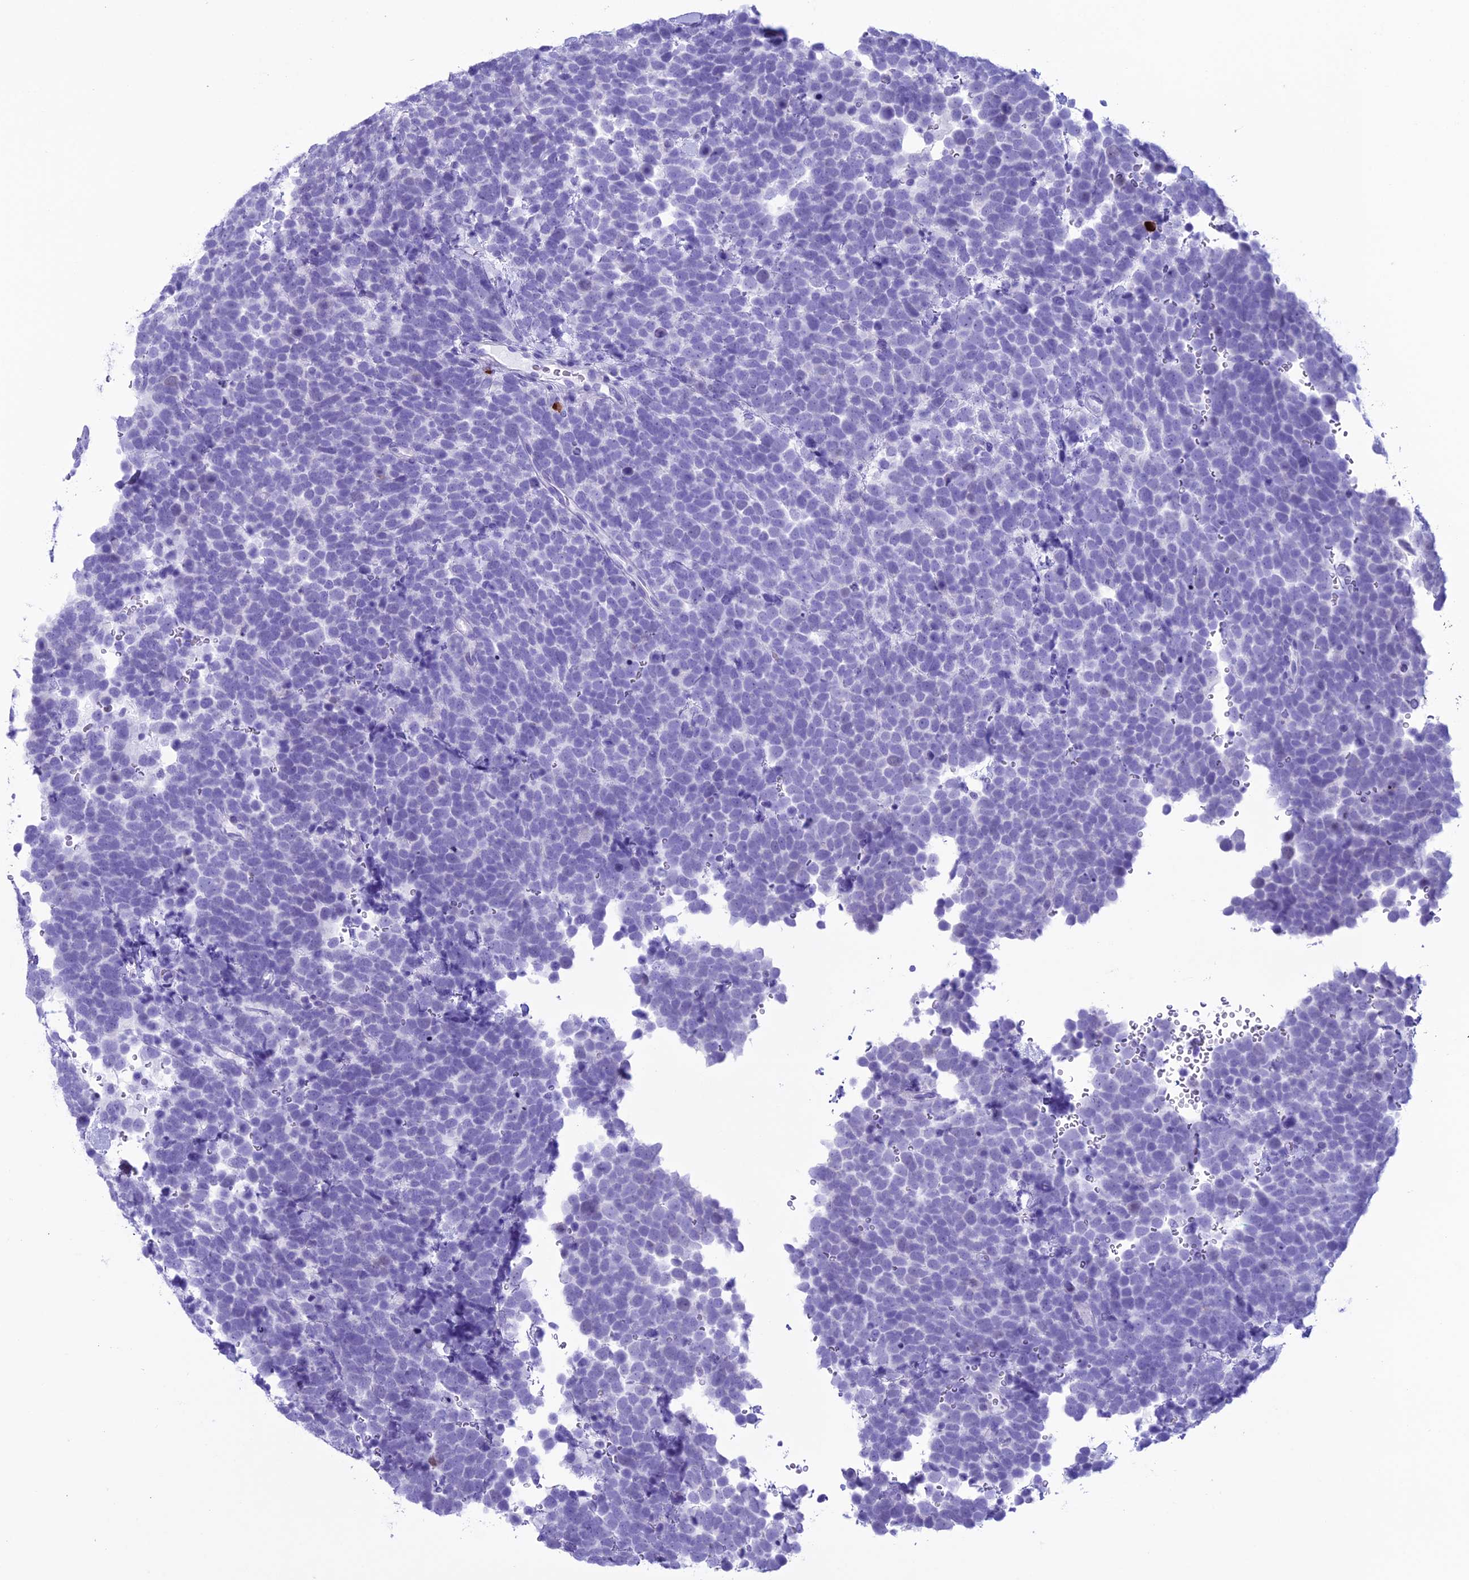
{"staining": {"intensity": "negative", "quantity": "none", "location": "none"}, "tissue": "urothelial cancer", "cell_type": "Tumor cells", "image_type": "cancer", "snomed": [{"axis": "morphology", "description": "Urothelial carcinoma, High grade"}, {"axis": "topography", "description": "Urinary bladder"}], "caption": "This is a photomicrograph of immunohistochemistry (IHC) staining of urothelial cancer, which shows no positivity in tumor cells.", "gene": "MZB1", "patient": {"sex": "female", "age": 82}}